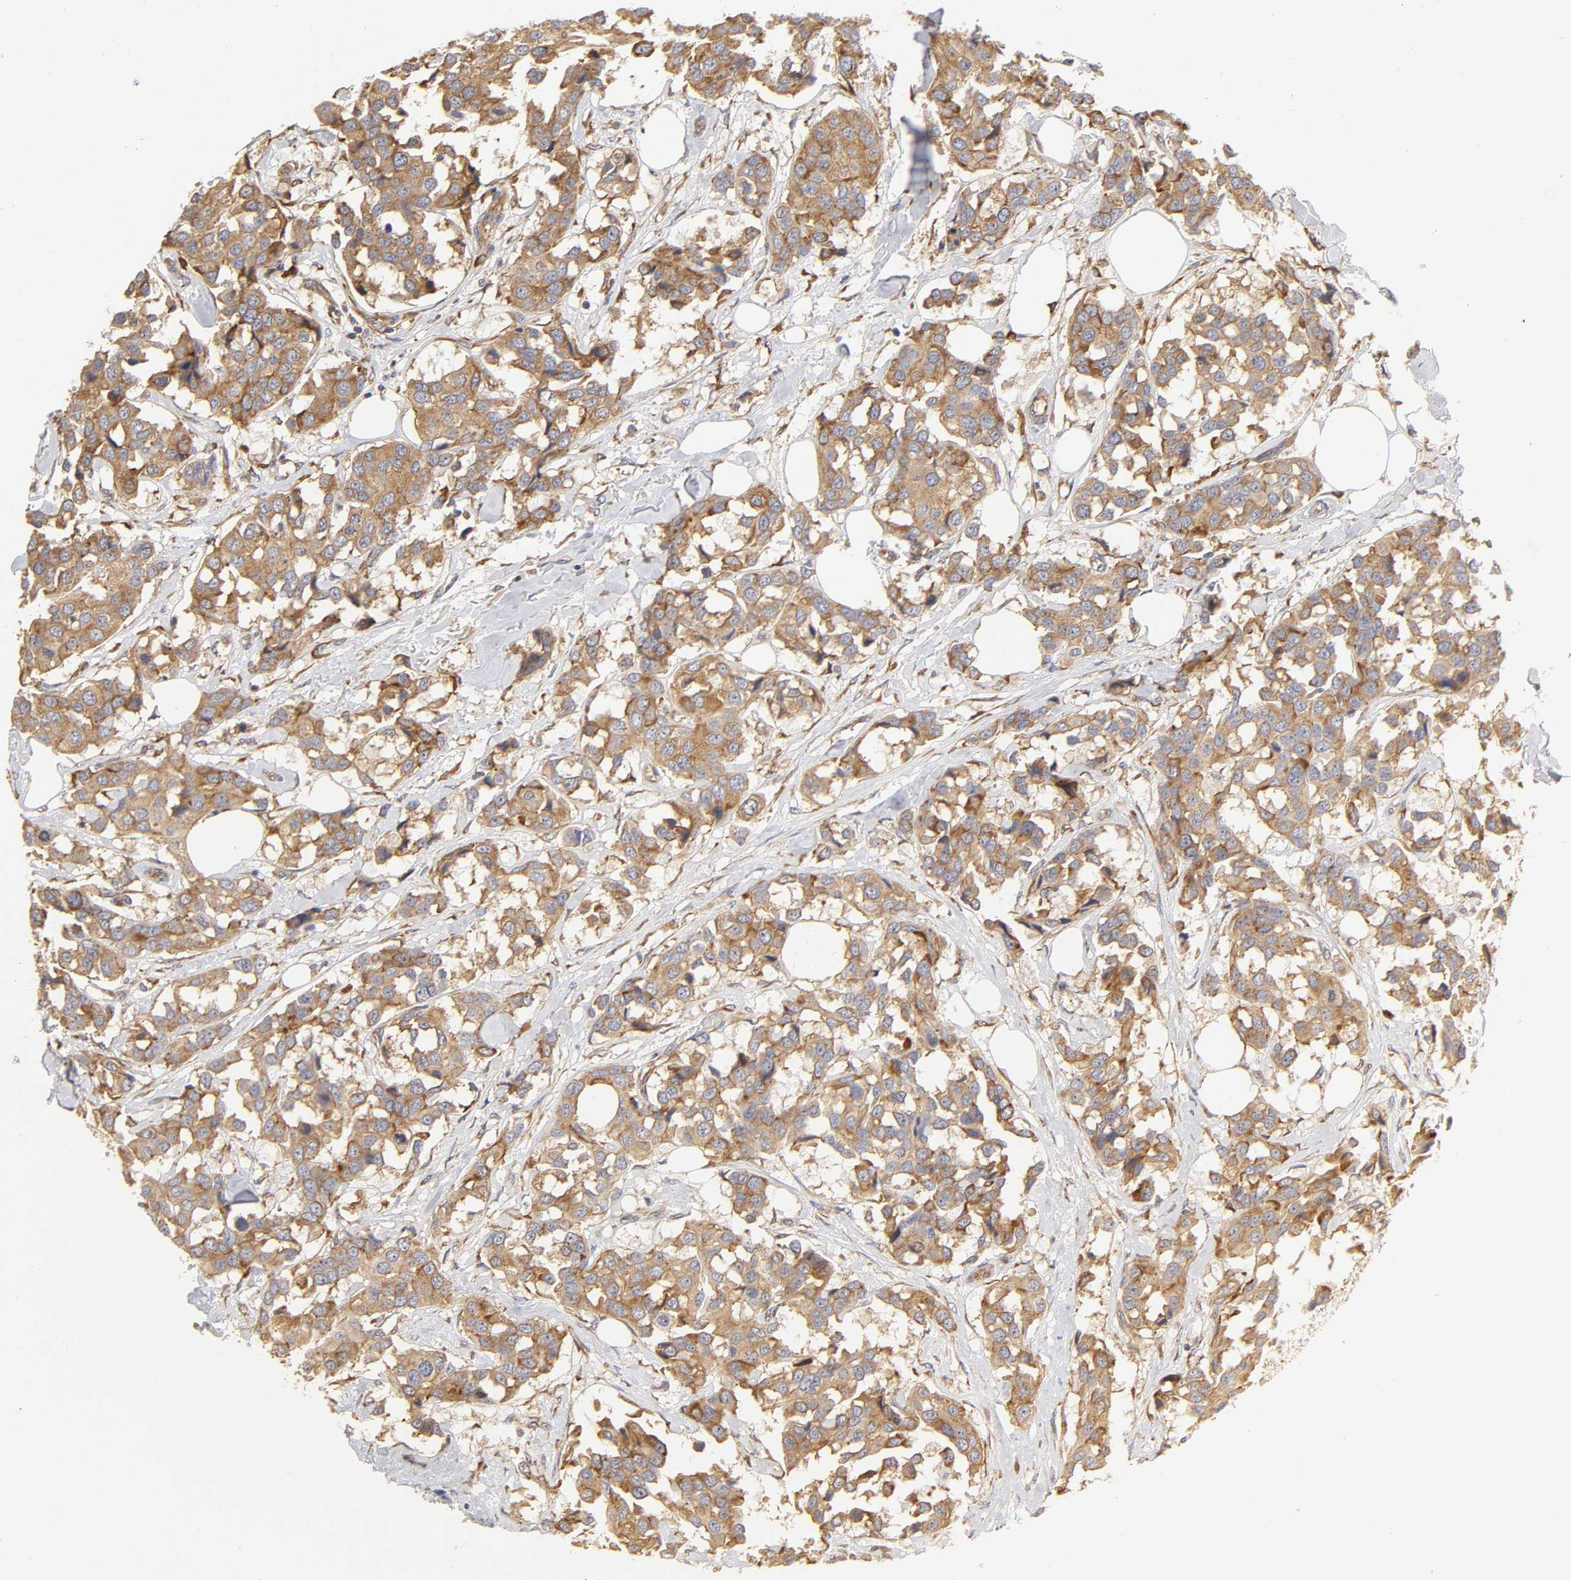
{"staining": {"intensity": "moderate", "quantity": ">75%", "location": "cytoplasmic/membranous"}, "tissue": "breast cancer", "cell_type": "Tumor cells", "image_type": "cancer", "snomed": [{"axis": "morphology", "description": "Duct carcinoma"}, {"axis": "topography", "description": "Breast"}], "caption": "Human breast intraductal carcinoma stained with a brown dye displays moderate cytoplasmic/membranous positive staining in about >75% of tumor cells.", "gene": "RPL14", "patient": {"sex": "female", "age": 80}}